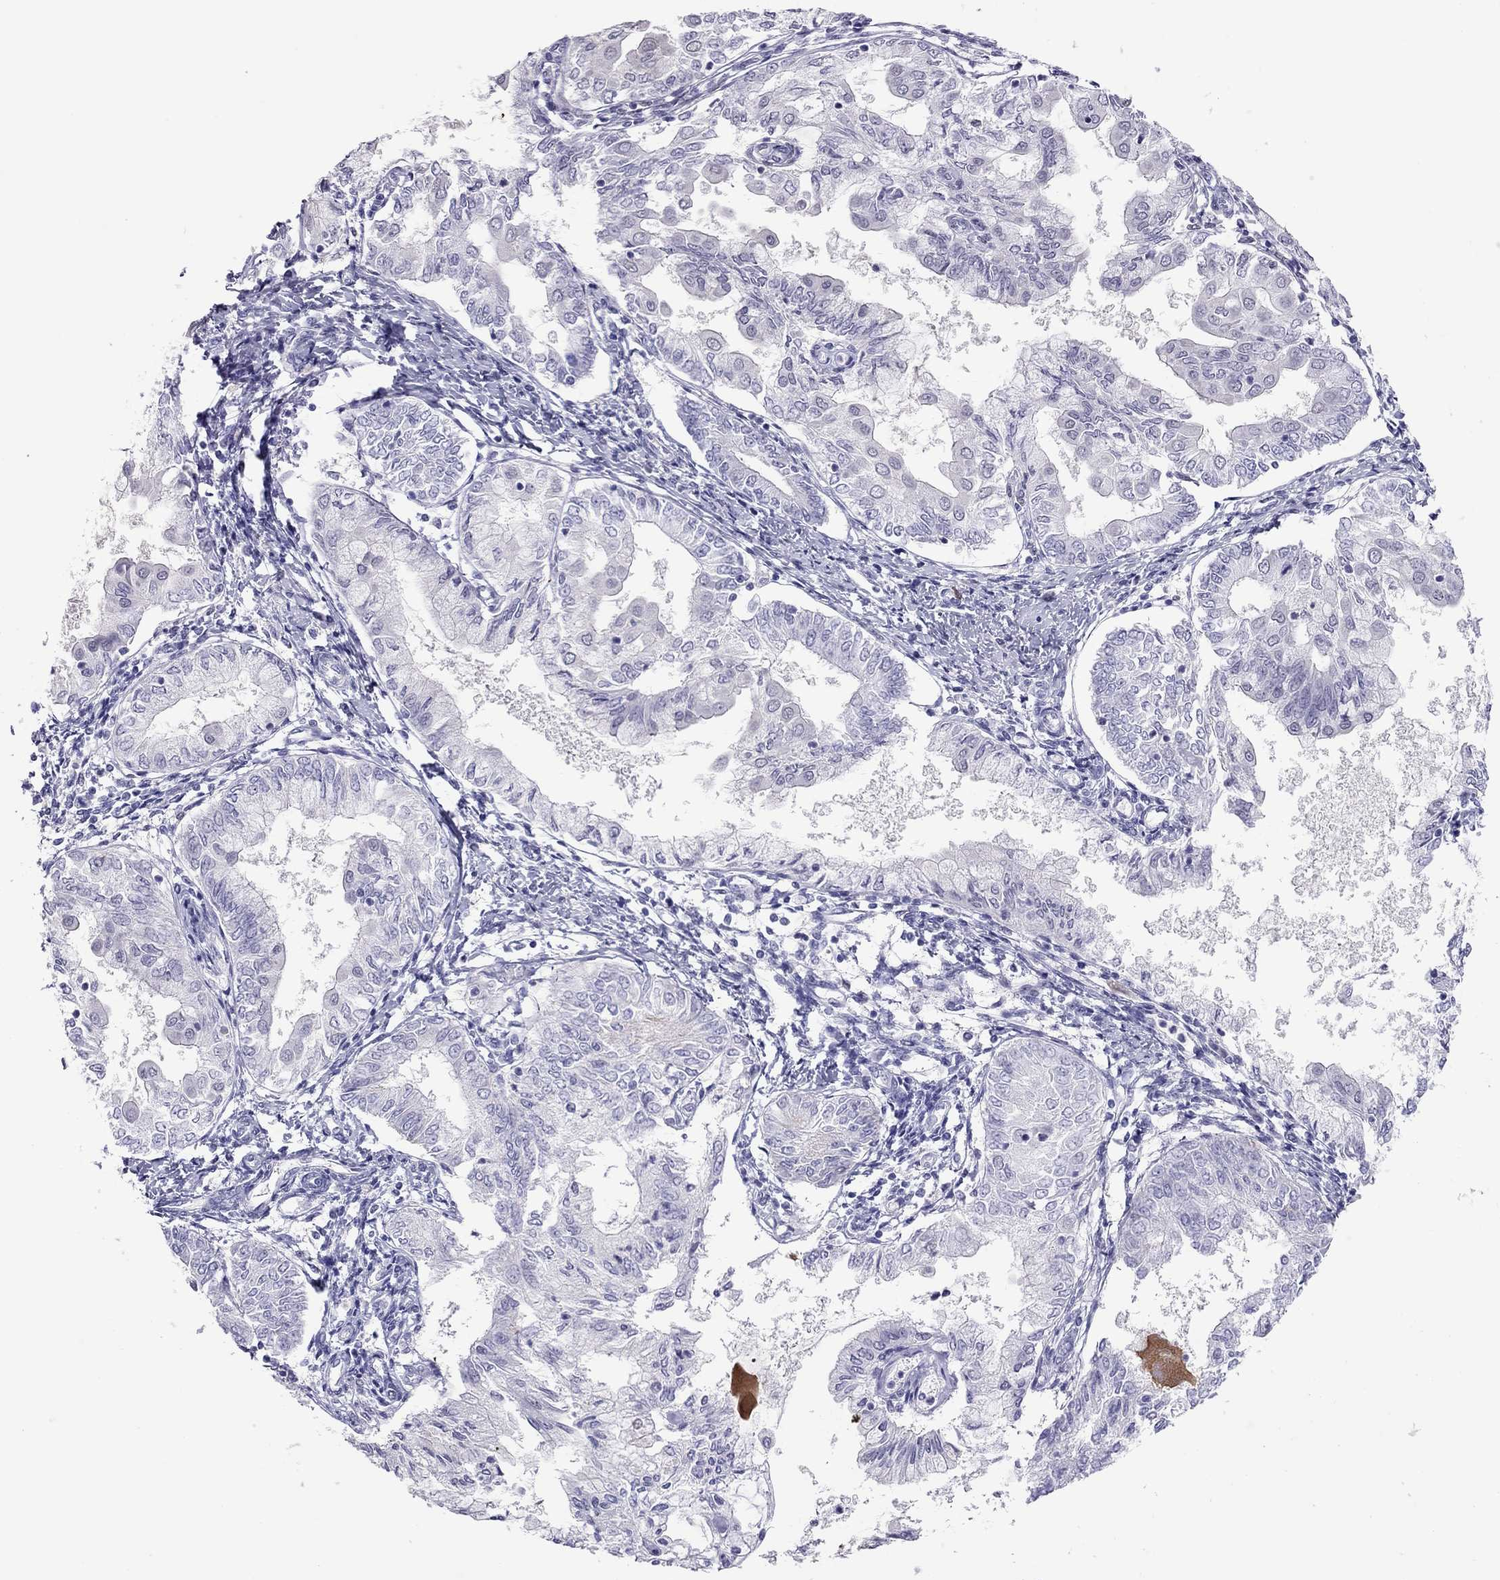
{"staining": {"intensity": "negative", "quantity": "none", "location": "none"}, "tissue": "endometrial cancer", "cell_type": "Tumor cells", "image_type": "cancer", "snomed": [{"axis": "morphology", "description": "Adenocarcinoma, NOS"}, {"axis": "topography", "description": "Endometrium"}], "caption": "DAB immunohistochemical staining of endometrial adenocarcinoma reveals no significant staining in tumor cells.", "gene": "CHRNB3", "patient": {"sex": "female", "age": 68}}